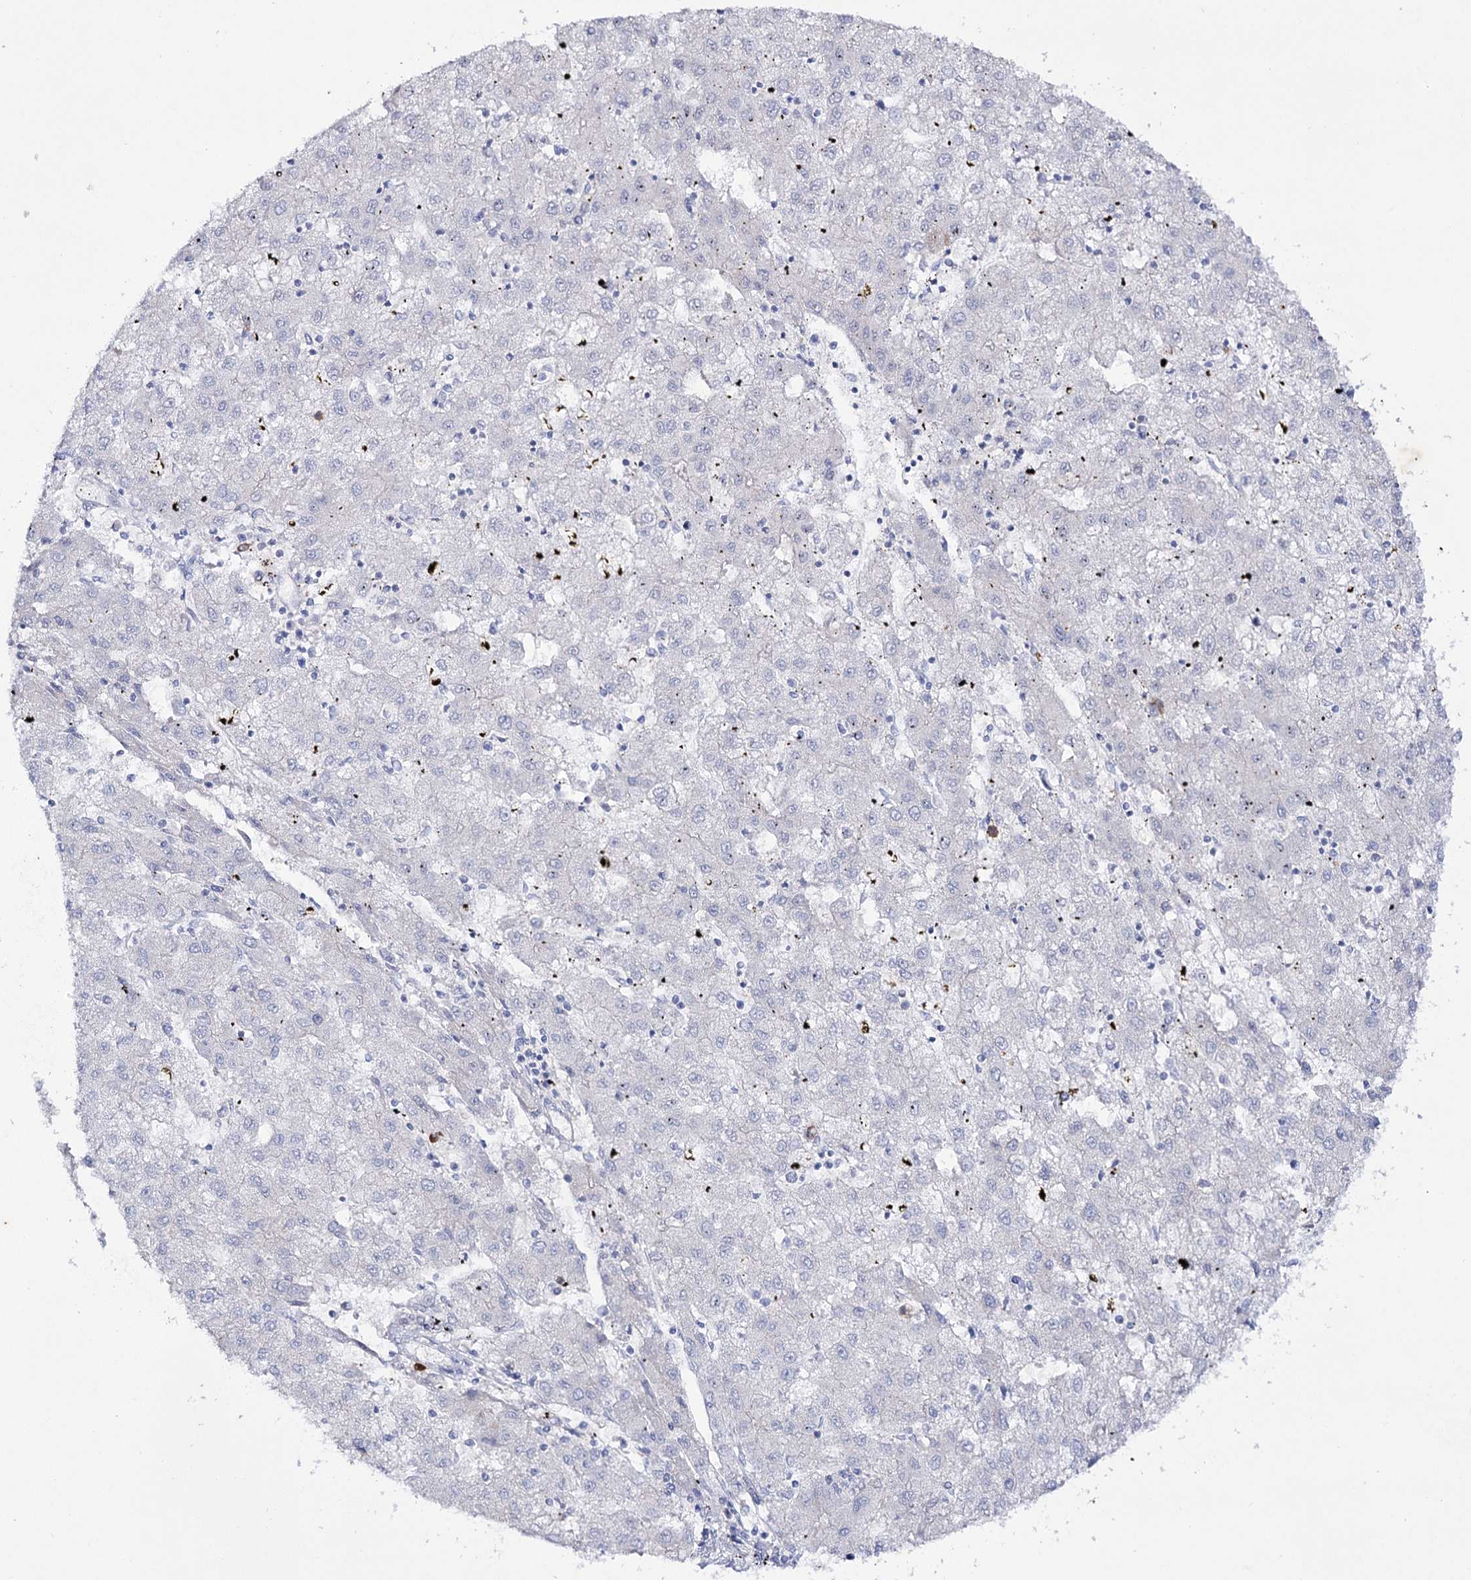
{"staining": {"intensity": "negative", "quantity": "none", "location": "none"}, "tissue": "liver cancer", "cell_type": "Tumor cells", "image_type": "cancer", "snomed": [{"axis": "morphology", "description": "Carcinoma, Hepatocellular, NOS"}, {"axis": "topography", "description": "Liver"}], "caption": "Tumor cells are negative for brown protein staining in hepatocellular carcinoma (liver). (Stains: DAB (3,3'-diaminobenzidine) immunohistochemistry with hematoxylin counter stain, Microscopy: brightfield microscopy at high magnification).", "gene": "NAGLU", "patient": {"sex": "male", "age": 72}}